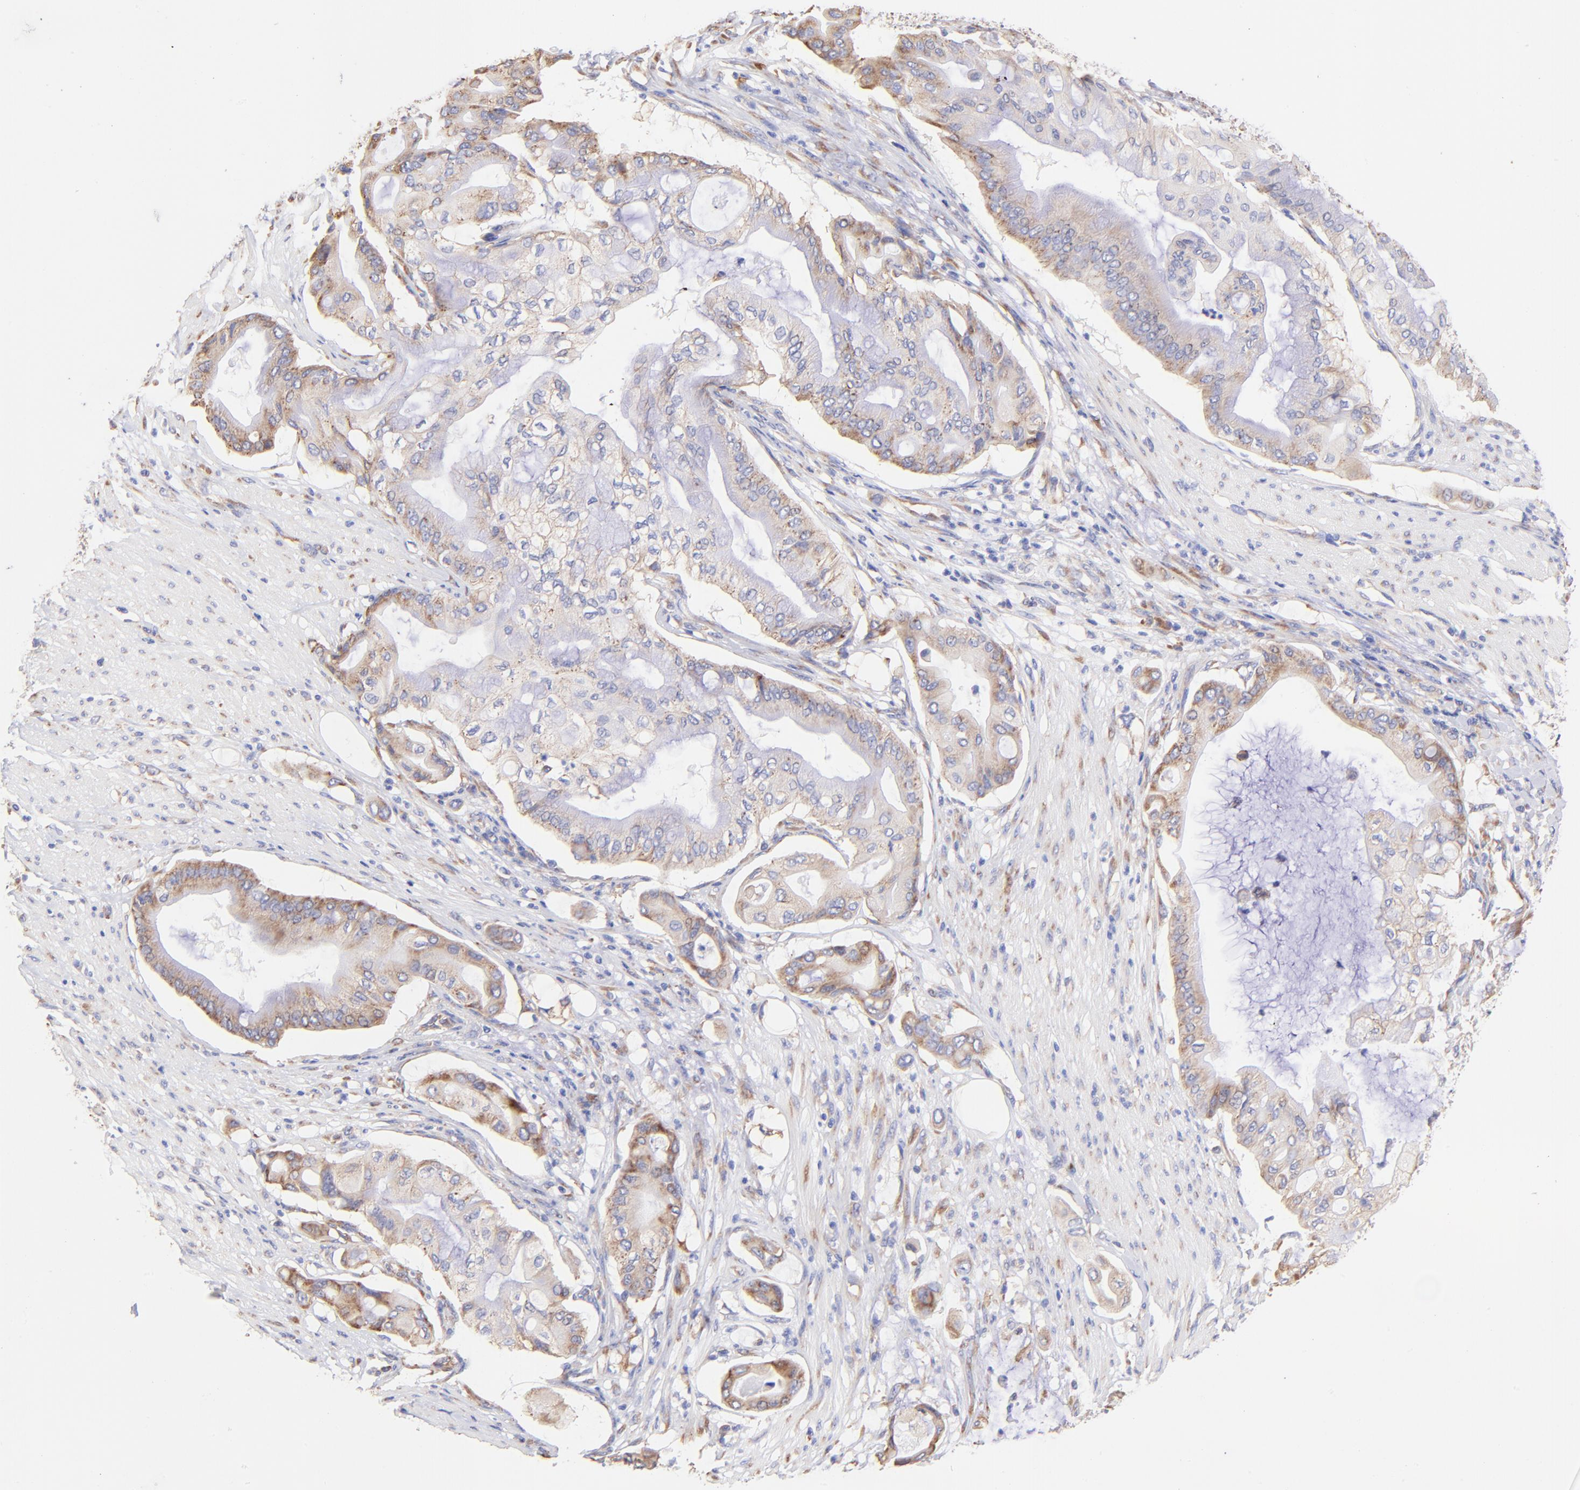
{"staining": {"intensity": "moderate", "quantity": "25%-75%", "location": "cytoplasmic/membranous"}, "tissue": "pancreatic cancer", "cell_type": "Tumor cells", "image_type": "cancer", "snomed": [{"axis": "morphology", "description": "Adenocarcinoma, NOS"}, {"axis": "morphology", "description": "Adenocarcinoma, metastatic, NOS"}, {"axis": "topography", "description": "Lymph node"}, {"axis": "topography", "description": "Pancreas"}, {"axis": "topography", "description": "Duodenum"}], "caption": "Human pancreatic cancer (adenocarcinoma) stained with a protein marker reveals moderate staining in tumor cells.", "gene": "RPL30", "patient": {"sex": "female", "age": 64}}